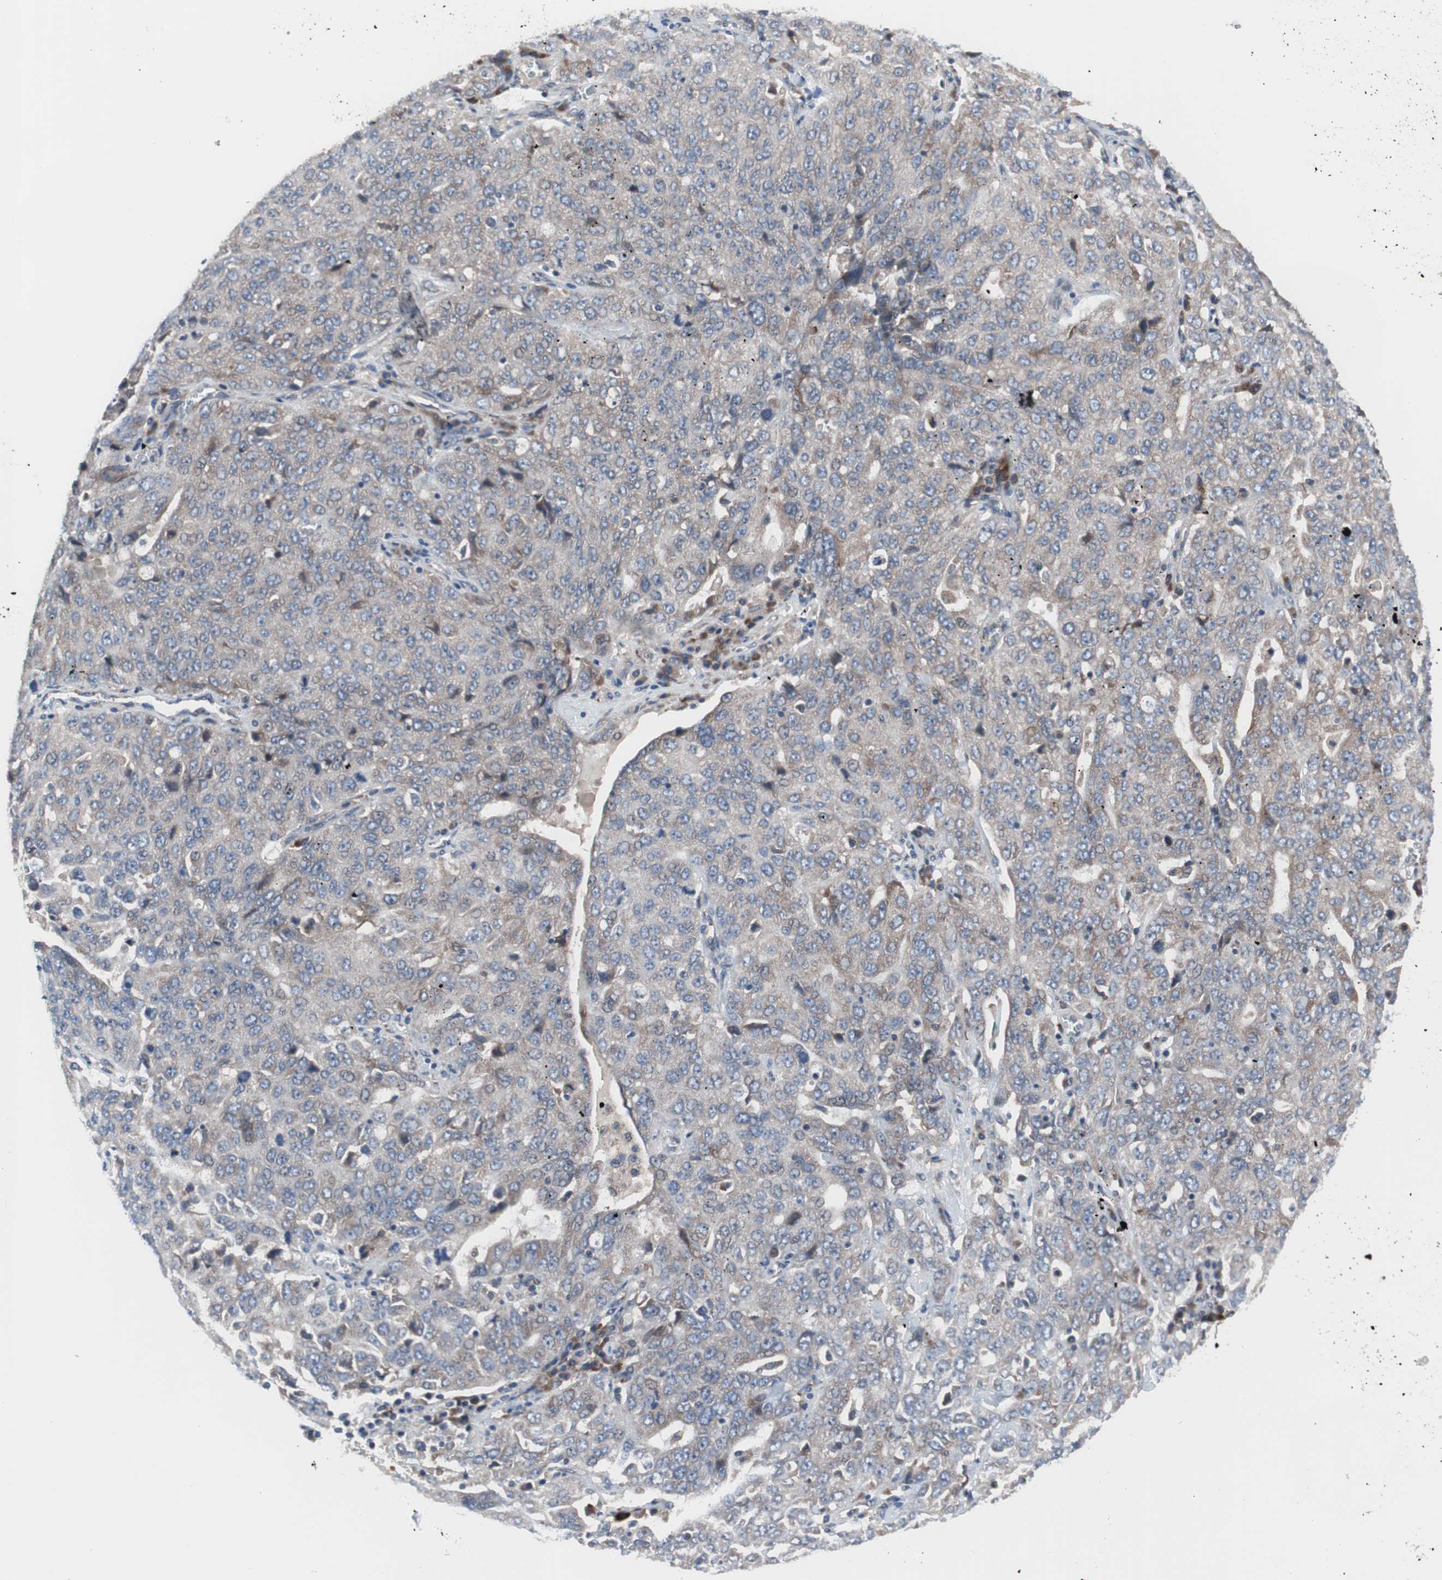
{"staining": {"intensity": "weak", "quantity": ">75%", "location": "cytoplasmic/membranous"}, "tissue": "ovarian cancer", "cell_type": "Tumor cells", "image_type": "cancer", "snomed": [{"axis": "morphology", "description": "Carcinoma, endometroid"}, {"axis": "topography", "description": "Ovary"}], "caption": "Protein expression analysis of ovarian cancer (endometroid carcinoma) reveals weak cytoplasmic/membranous expression in about >75% of tumor cells.", "gene": "KANSL1", "patient": {"sex": "female", "age": 62}}